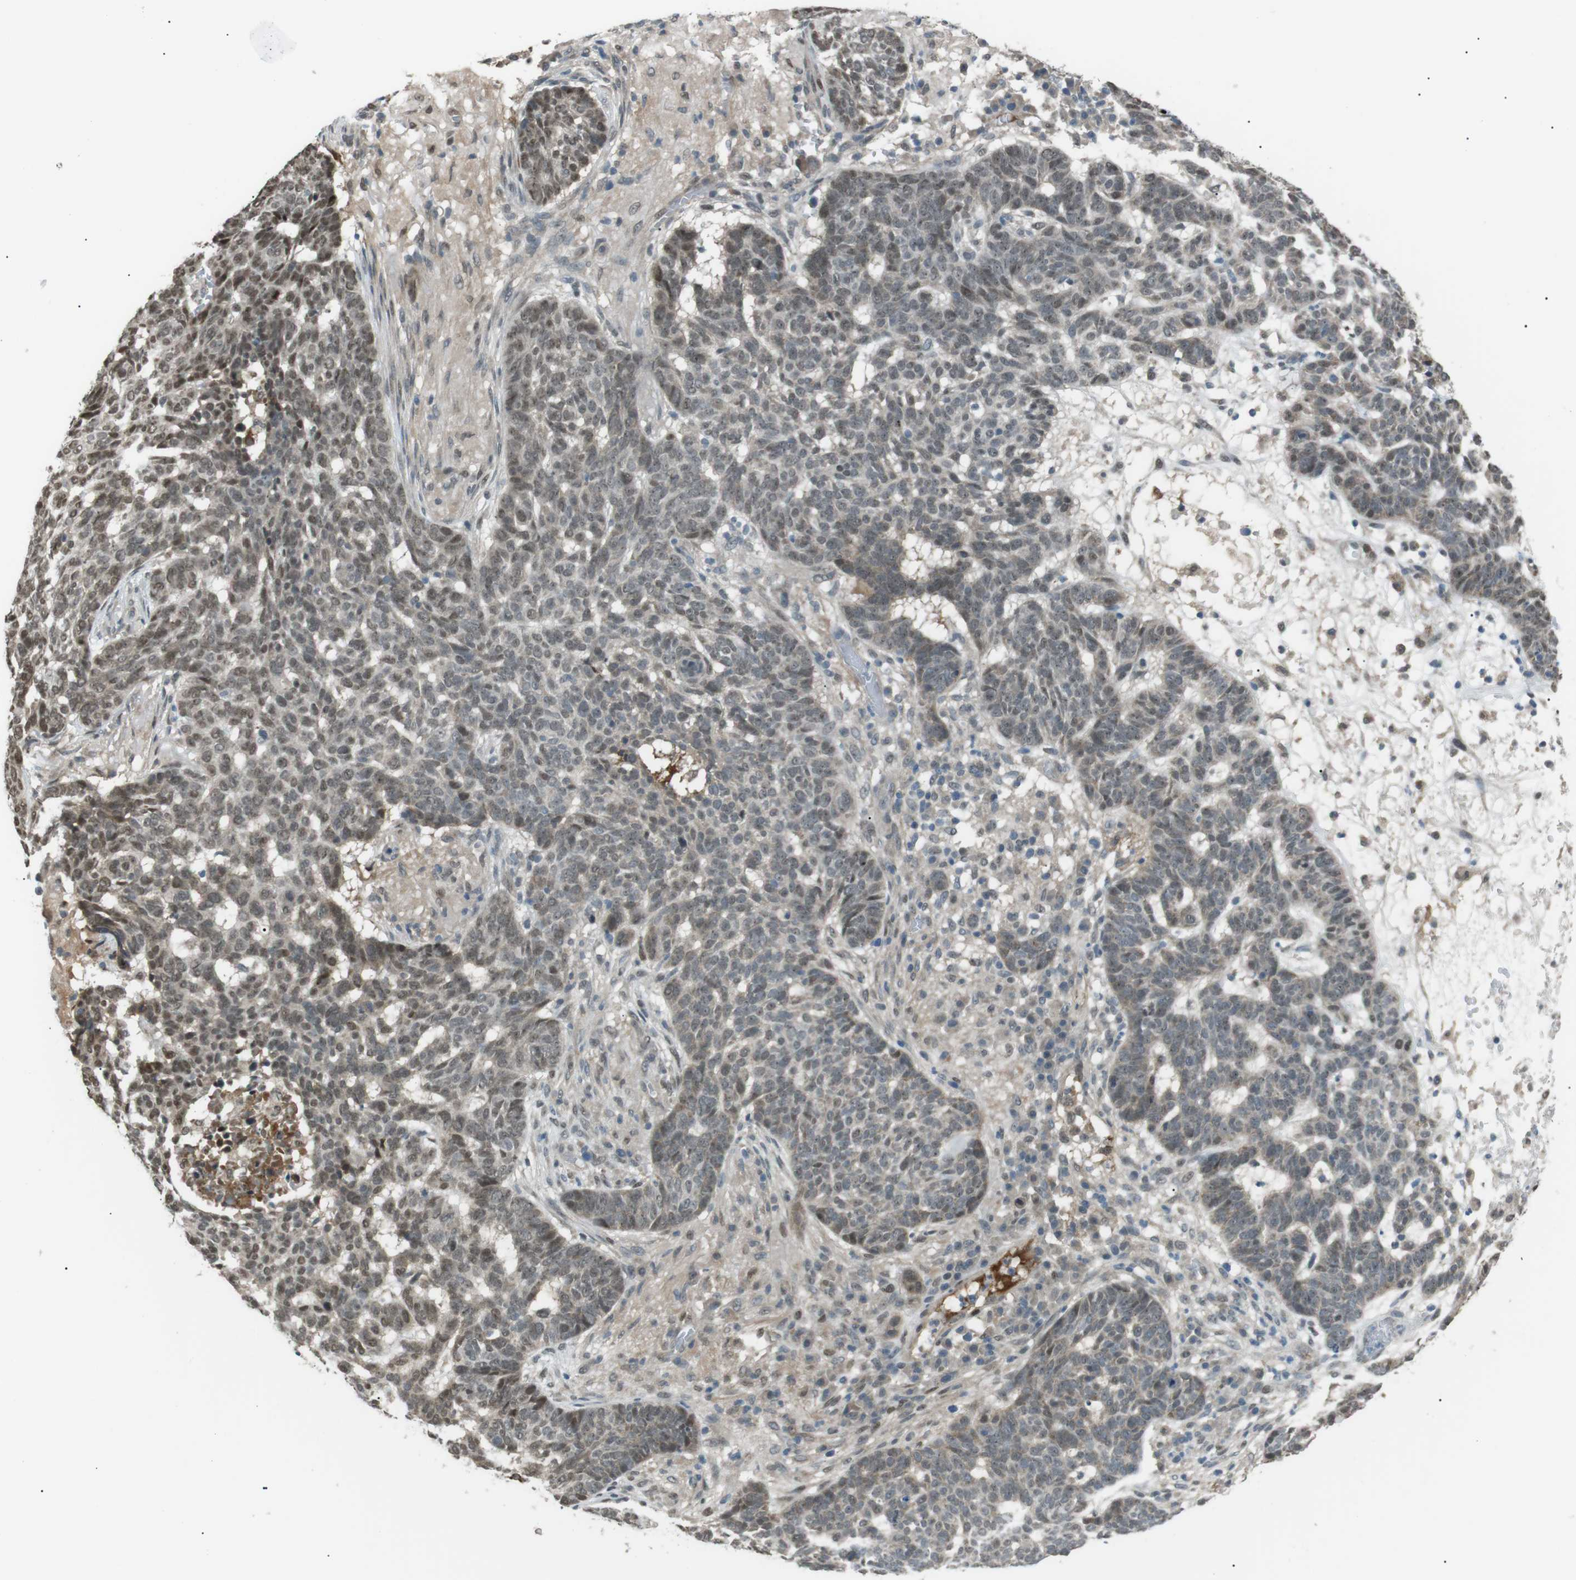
{"staining": {"intensity": "weak", "quantity": "25%-75%", "location": "nuclear"}, "tissue": "skin cancer", "cell_type": "Tumor cells", "image_type": "cancer", "snomed": [{"axis": "morphology", "description": "Basal cell carcinoma"}, {"axis": "topography", "description": "Skin"}], "caption": "Basal cell carcinoma (skin) stained with IHC reveals weak nuclear expression in approximately 25%-75% of tumor cells.", "gene": "SRPK2", "patient": {"sex": "male", "age": 85}}